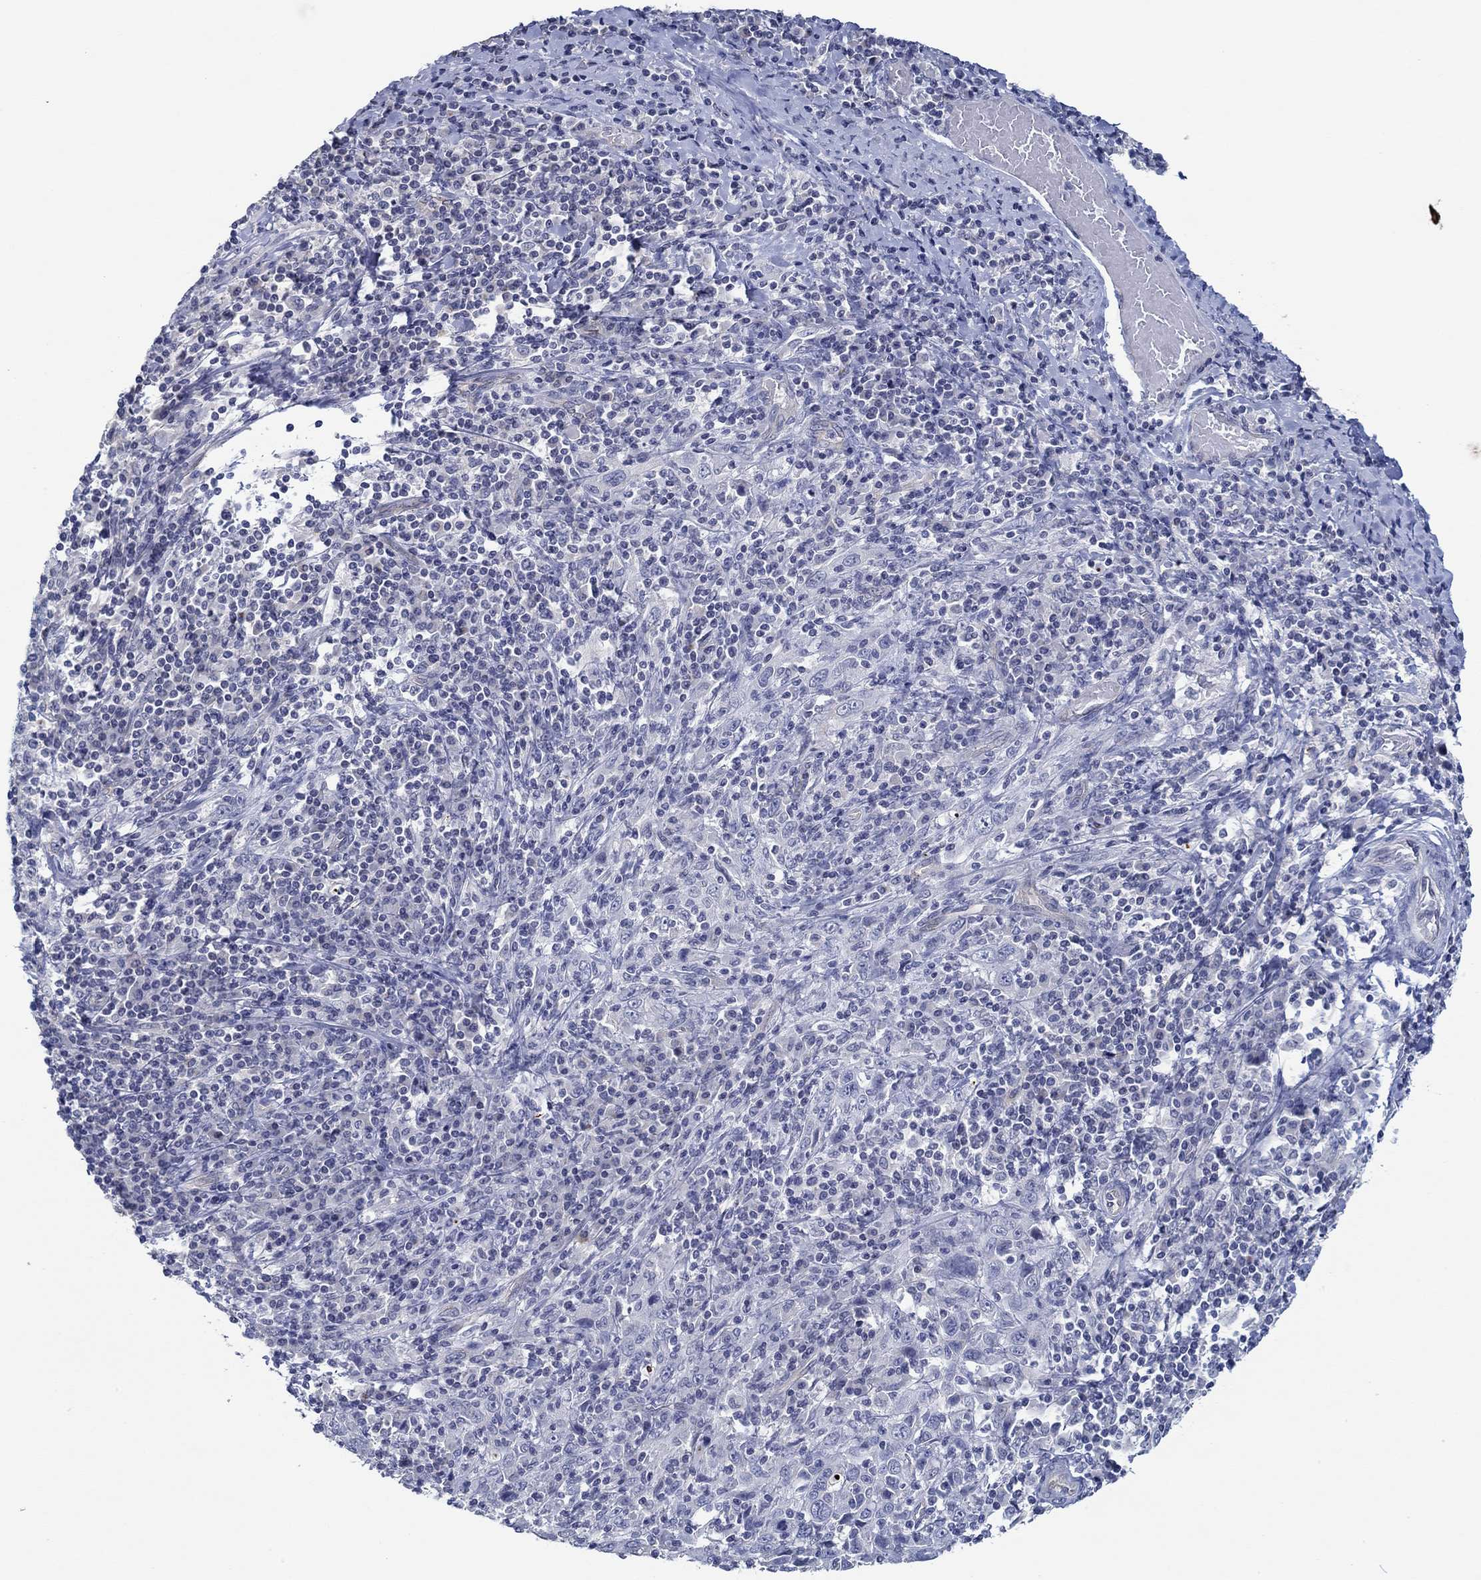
{"staining": {"intensity": "negative", "quantity": "none", "location": "none"}, "tissue": "cervical cancer", "cell_type": "Tumor cells", "image_type": "cancer", "snomed": [{"axis": "morphology", "description": "Squamous cell carcinoma, NOS"}, {"axis": "topography", "description": "Cervix"}], "caption": "IHC micrograph of neoplastic tissue: squamous cell carcinoma (cervical) stained with DAB (3,3'-diaminobenzidine) exhibits no significant protein expression in tumor cells. (IHC, brightfield microscopy, high magnification).", "gene": "GJA5", "patient": {"sex": "female", "age": 46}}